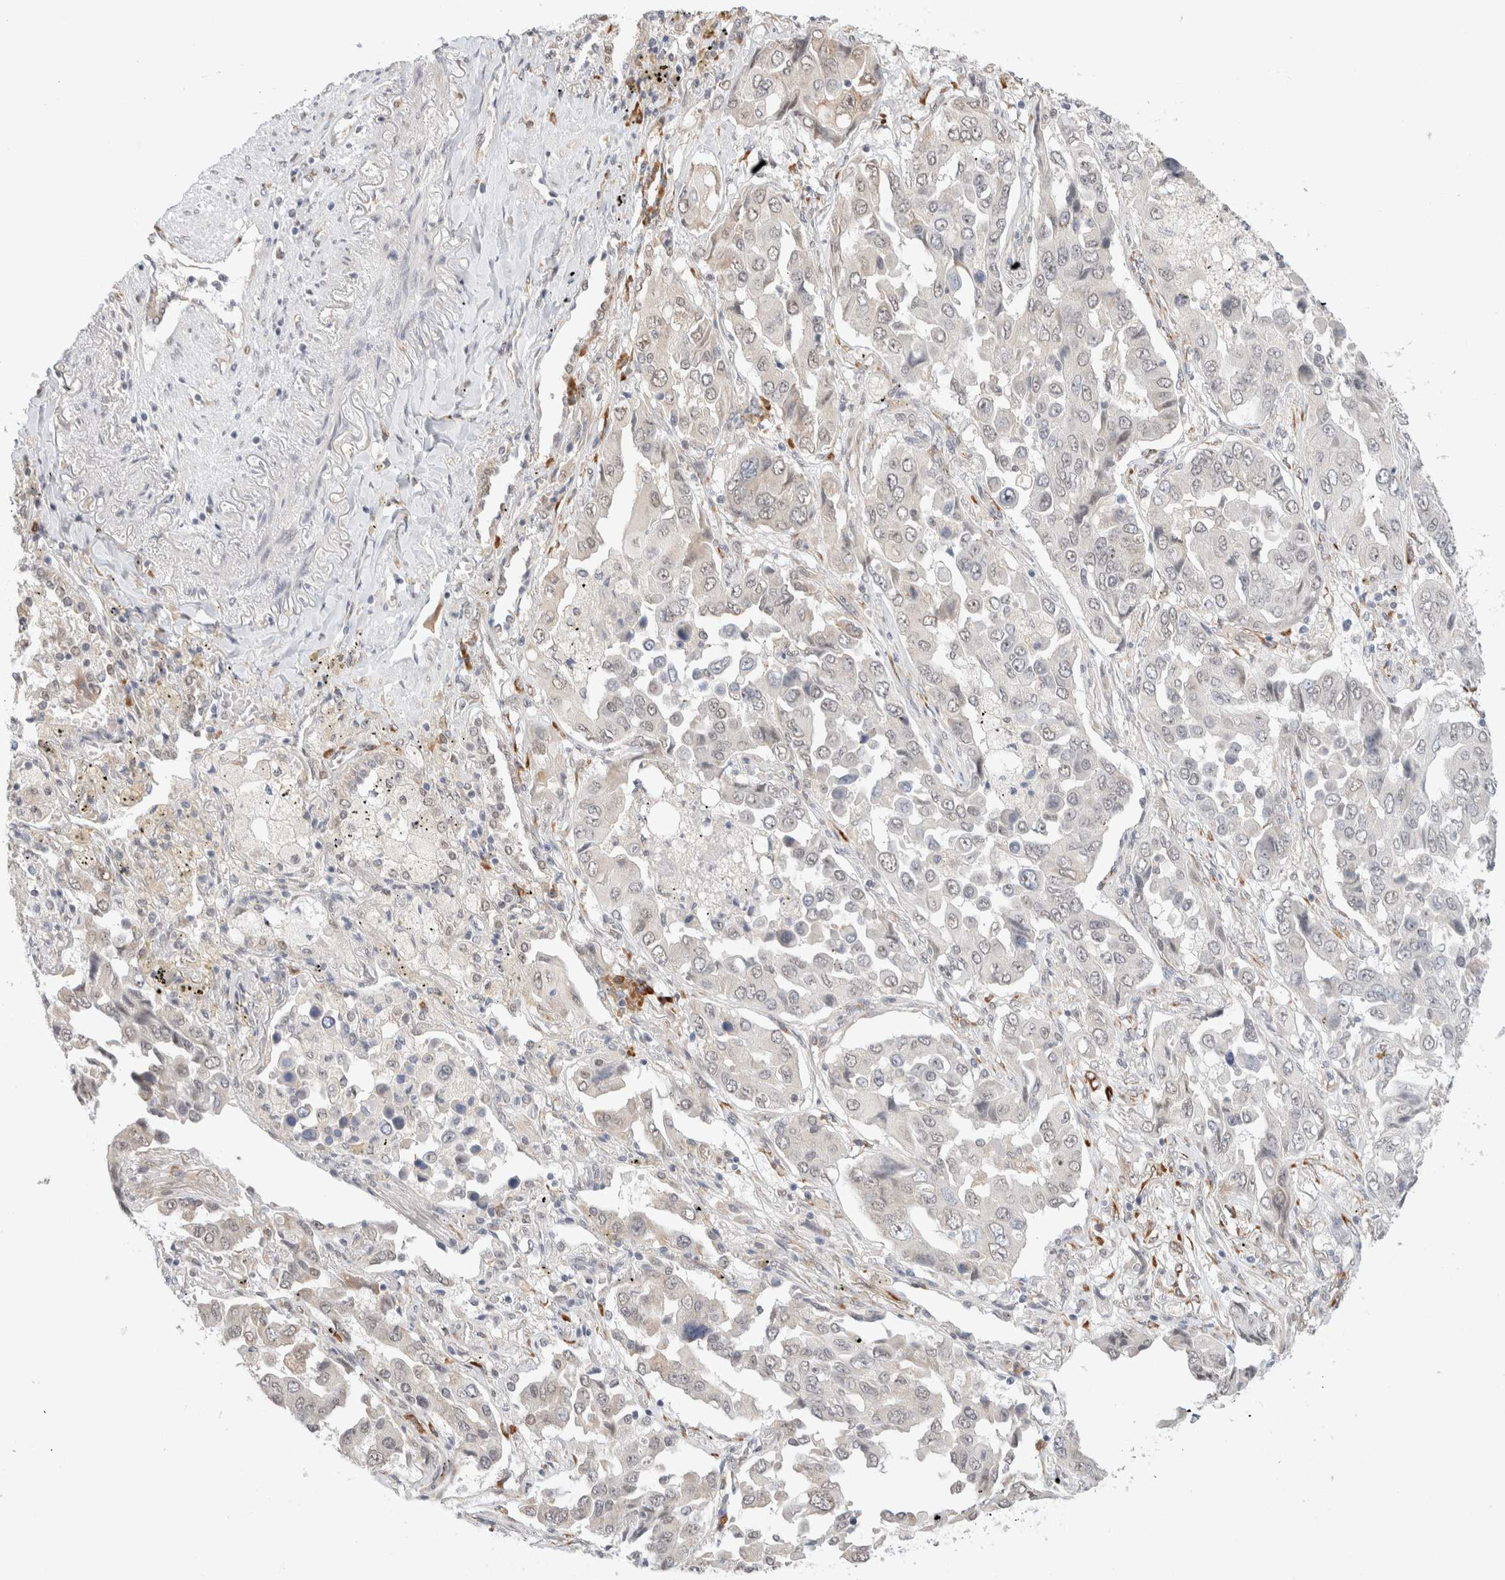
{"staining": {"intensity": "weak", "quantity": "<25%", "location": "cytoplasmic/membranous,nuclear"}, "tissue": "lung cancer", "cell_type": "Tumor cells", "image_type": "cancer", "snomed": [{"axis": "morphology", "description": "Adenocarcinoma, NOS"}, {"axis": "topography", "description": "Lung"}], "caption": "IHC of human lung adenocarcinoma reveals no positivity in tumor cells.", "gene": "HDLBP", "patient": {"sex": "female", "age": 65}}